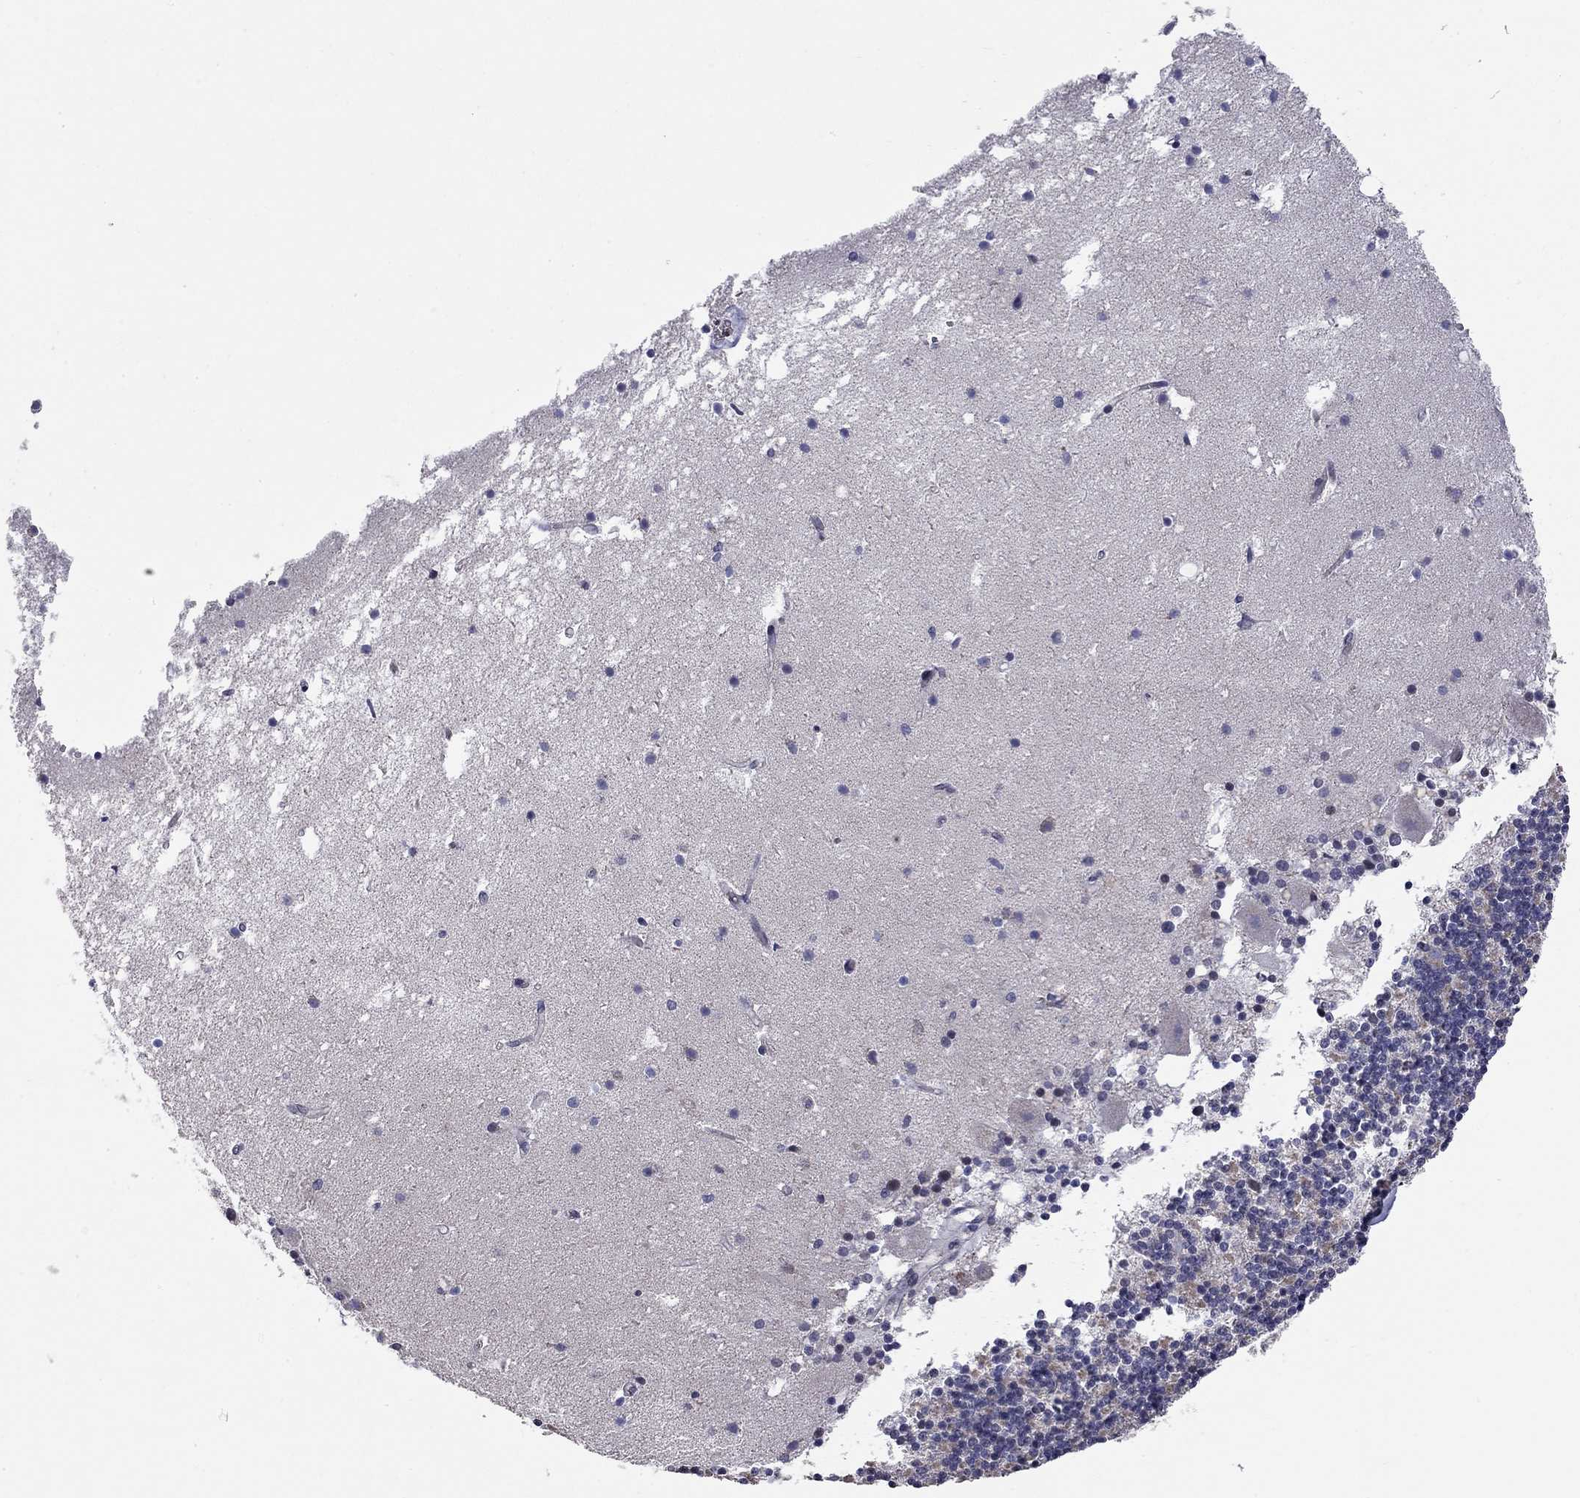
{"staining": {"intensity": "moderate", "quantity": "<25%", "location": "cytoplasmic/membranous"}, "tissue": "cerebellum", "cell_type": "Cells in granular layer", "image_type": "normal", "snomed": [{"axis": "morphology", "description": "Normal tissue, NOS"}, {"axis": "topography", "description": "Cerebellum"}], "caption": "A low amount of moderate cytoplasmic/membranous staining is present in about <25% of cells in granular layer in normal cerebellum.", "gene": "HTR4", "patient": {"sex": "male", "age": 70}}